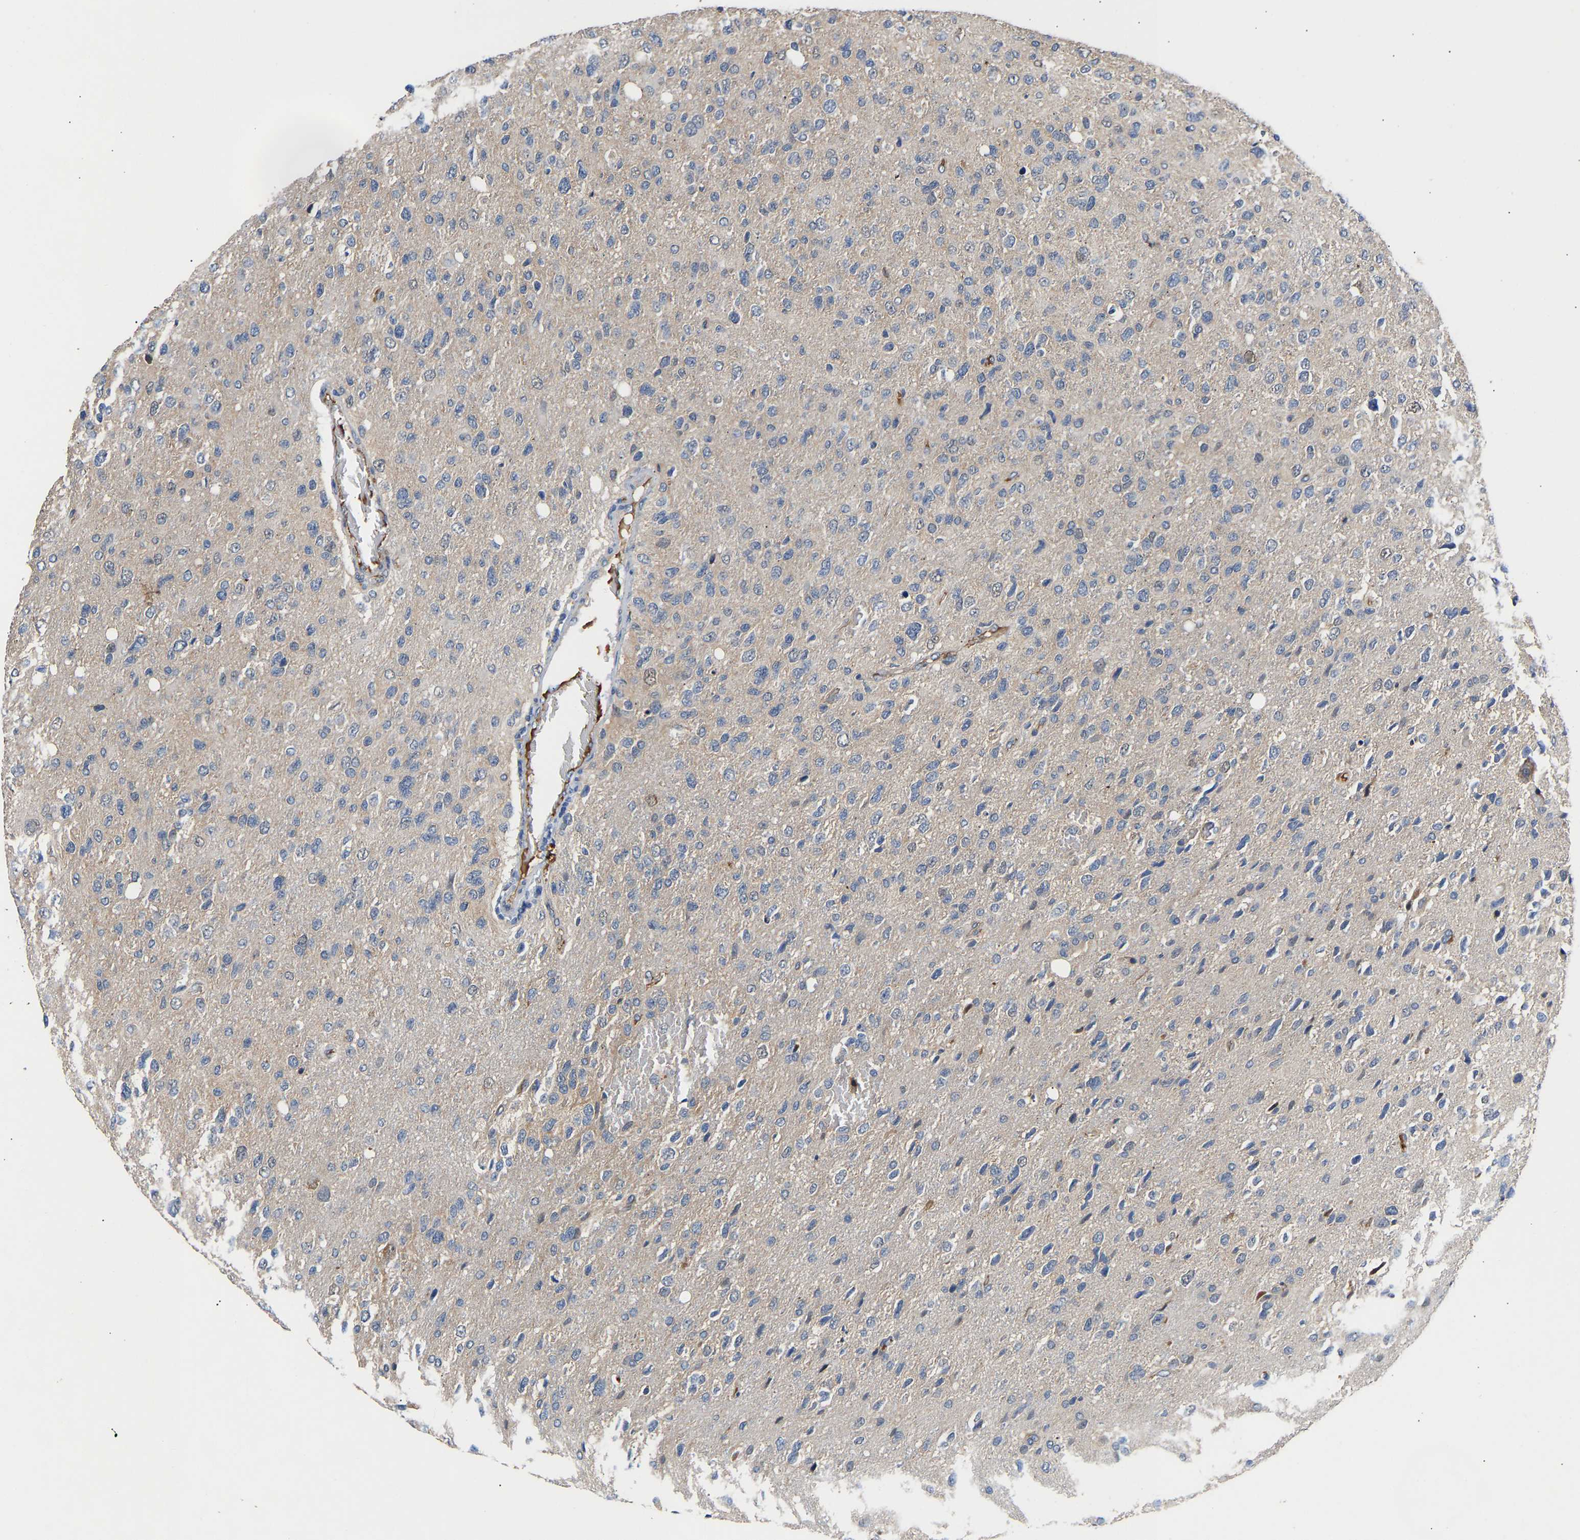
{"staining": {"intensity": "negative", "quantity": "none", "location": "none"}, "tissue": "glioma", "cell_type": "Tumor cells", "image_type": "cancer", "snomed": [{"axis": "morphology", "description": "Glioma, malignant, High grade"}, {"axis": "topography", "description": "Brain"}], "caption": "Protein analysis of malignant glioma (high-grade) reveals no significant expression in tumor cells. The staining is performed using DAB (3,3'-diaminobenzidine) brown chromogen with nuclei counter-stained in using hematoxylin.", "gene": "KASH5", "patient": {"sex": "female", "age": 58}}